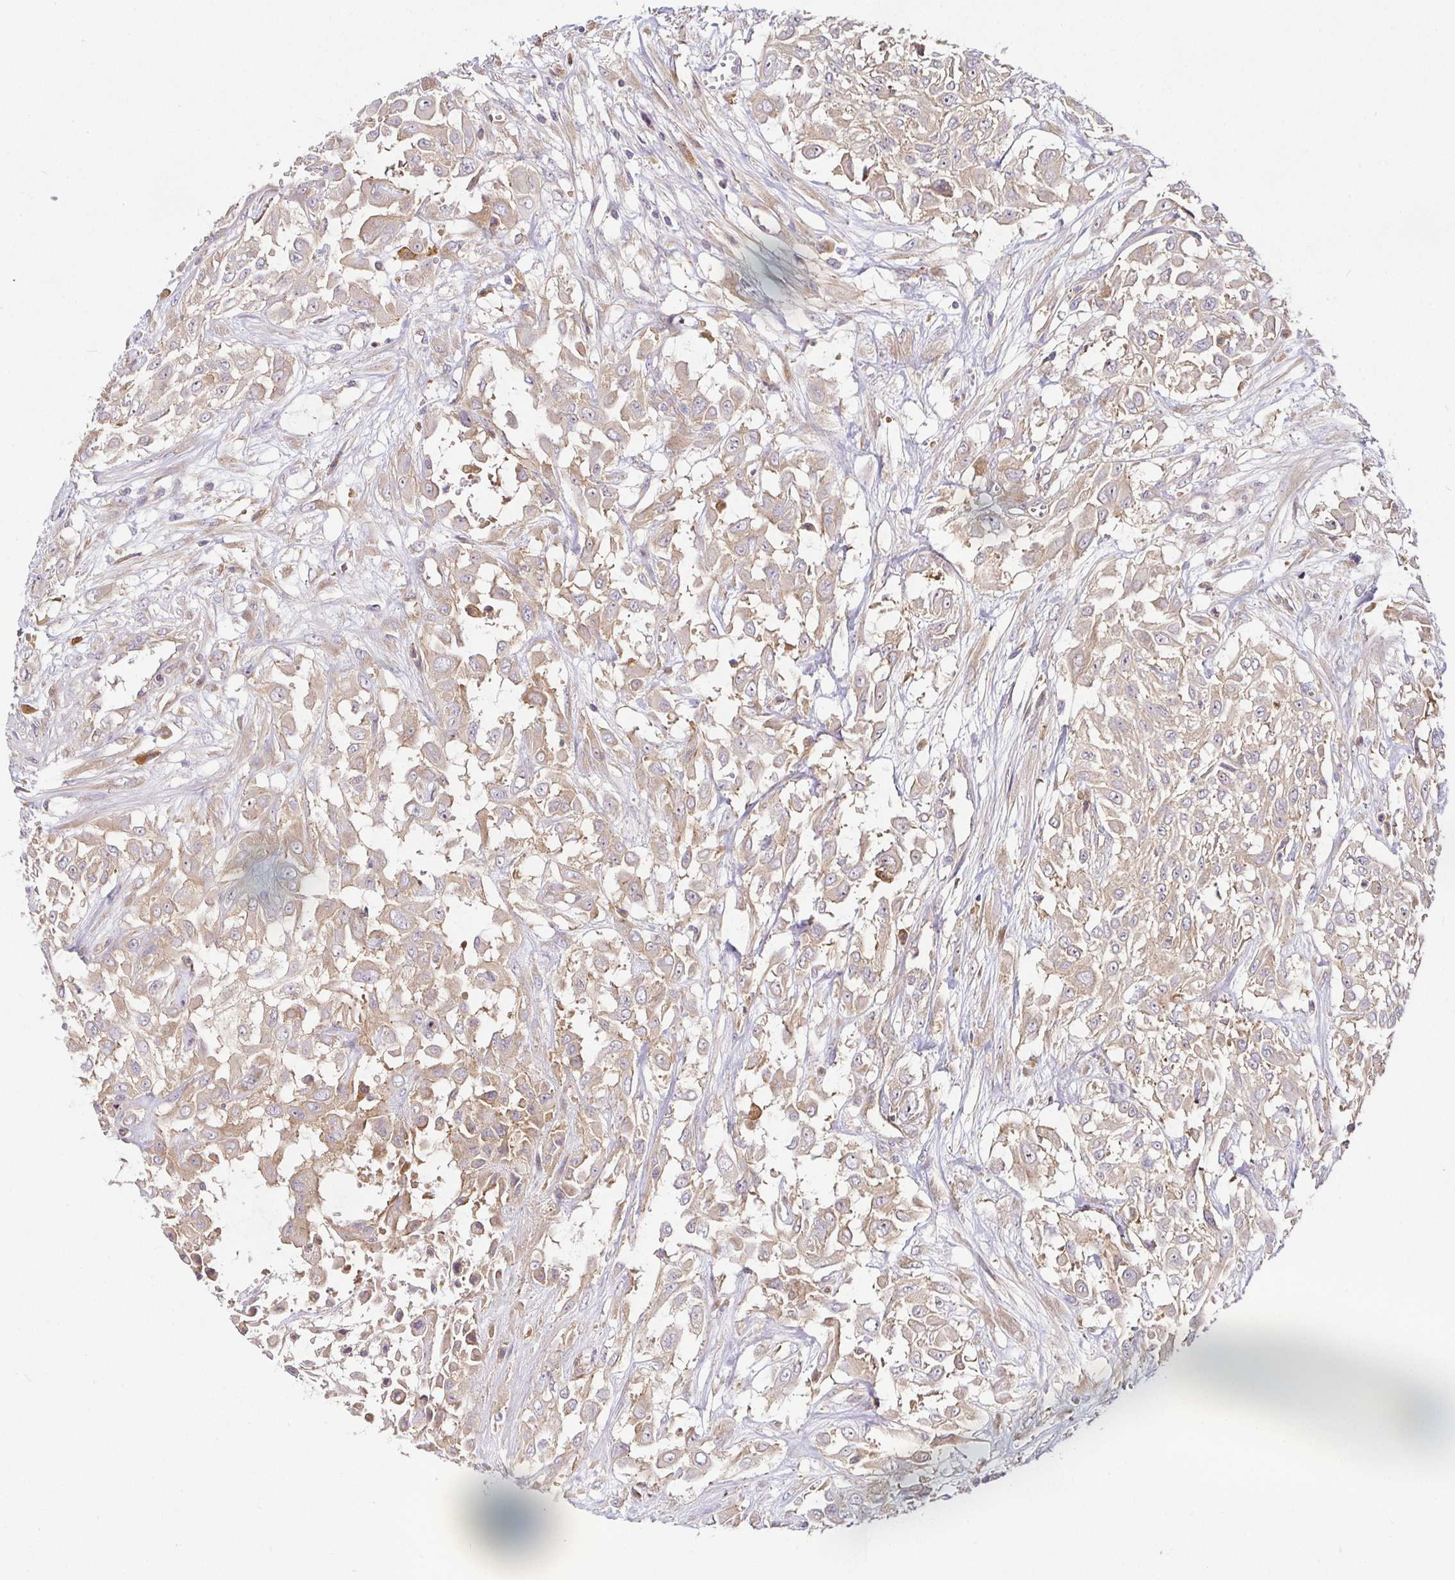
{"staining": {"intensity": "weak", "quantity": ">75%", "location": "cytoplasmic/membranous"}, "tissue": "urothelial cancer", "cell_type": "Tumor cells", "image_type": "cancer", "snomed": [{"axis": "morphology", "description": "Urothelial carcinoma, High grade"}, {"axis": "topography", "description": "Urinary bladder"}], "caption": "Immunohistochemical staining of human urothelial carcinoma (high-grade) exhibits weak cytoplasmic/membranous protein positivity in approximately >75% of tumor cells.", "gene": "SNX8", "patient": {"sex": "male", "age": 57}}